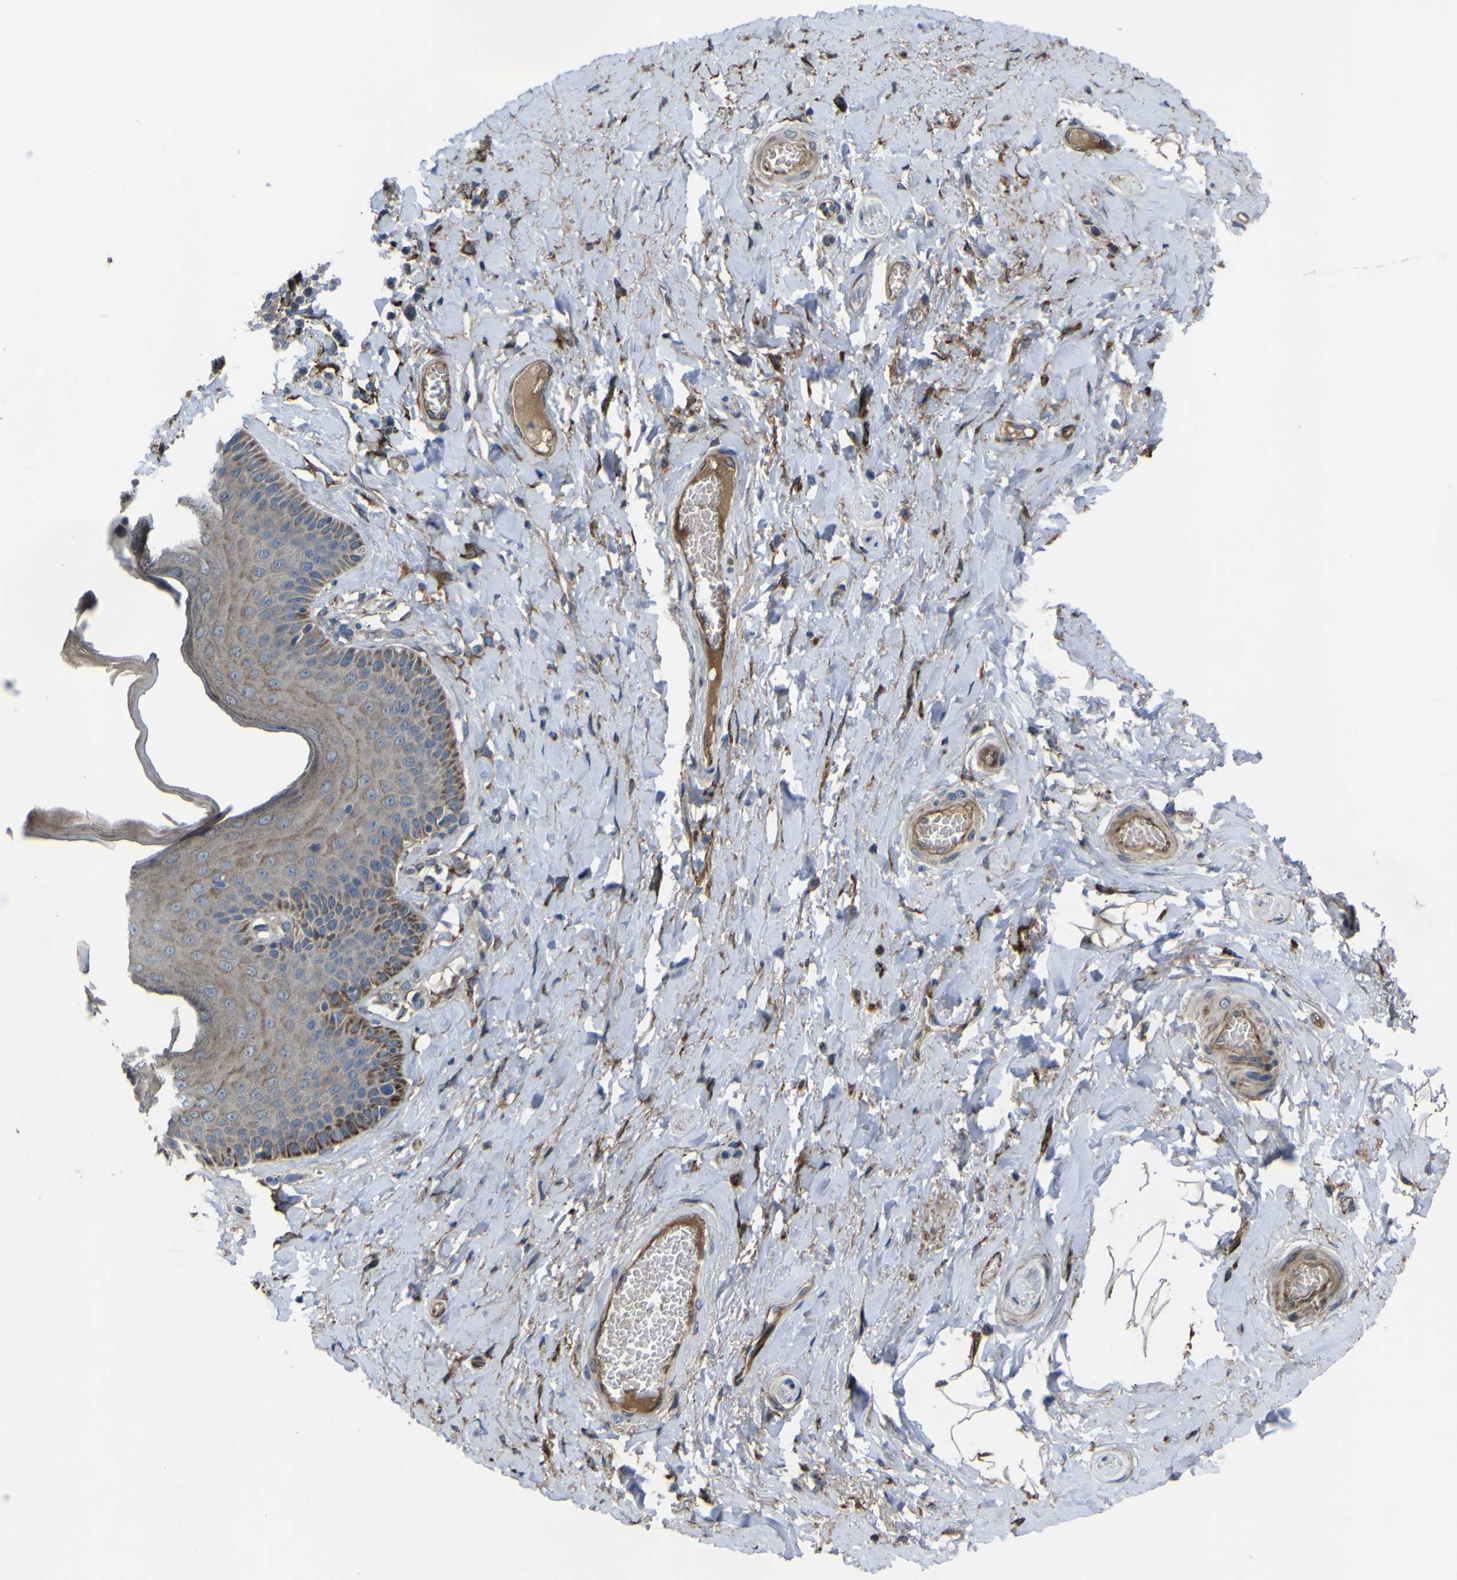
{"staining": {"intensity": "moderate", "quantity": "25%-75%", "location": "cytoplasmic/membranous"}, "tissue": "skin", "cell_type": "Epidermal cells", "image_type": "normal", "snomed": [{"axis": "morphology", "description": "Normal tissue, NOS"}, {"axis": "topography", "description": "Anal"}], "caption": "This is an image of immunohistochemistry staining of benign skin, which shows moderate positivity in the cytoplasmic/membranous of epidermal cells.", "gene": "GPLD1", "patient": {"sex": "male", "age": 69}}